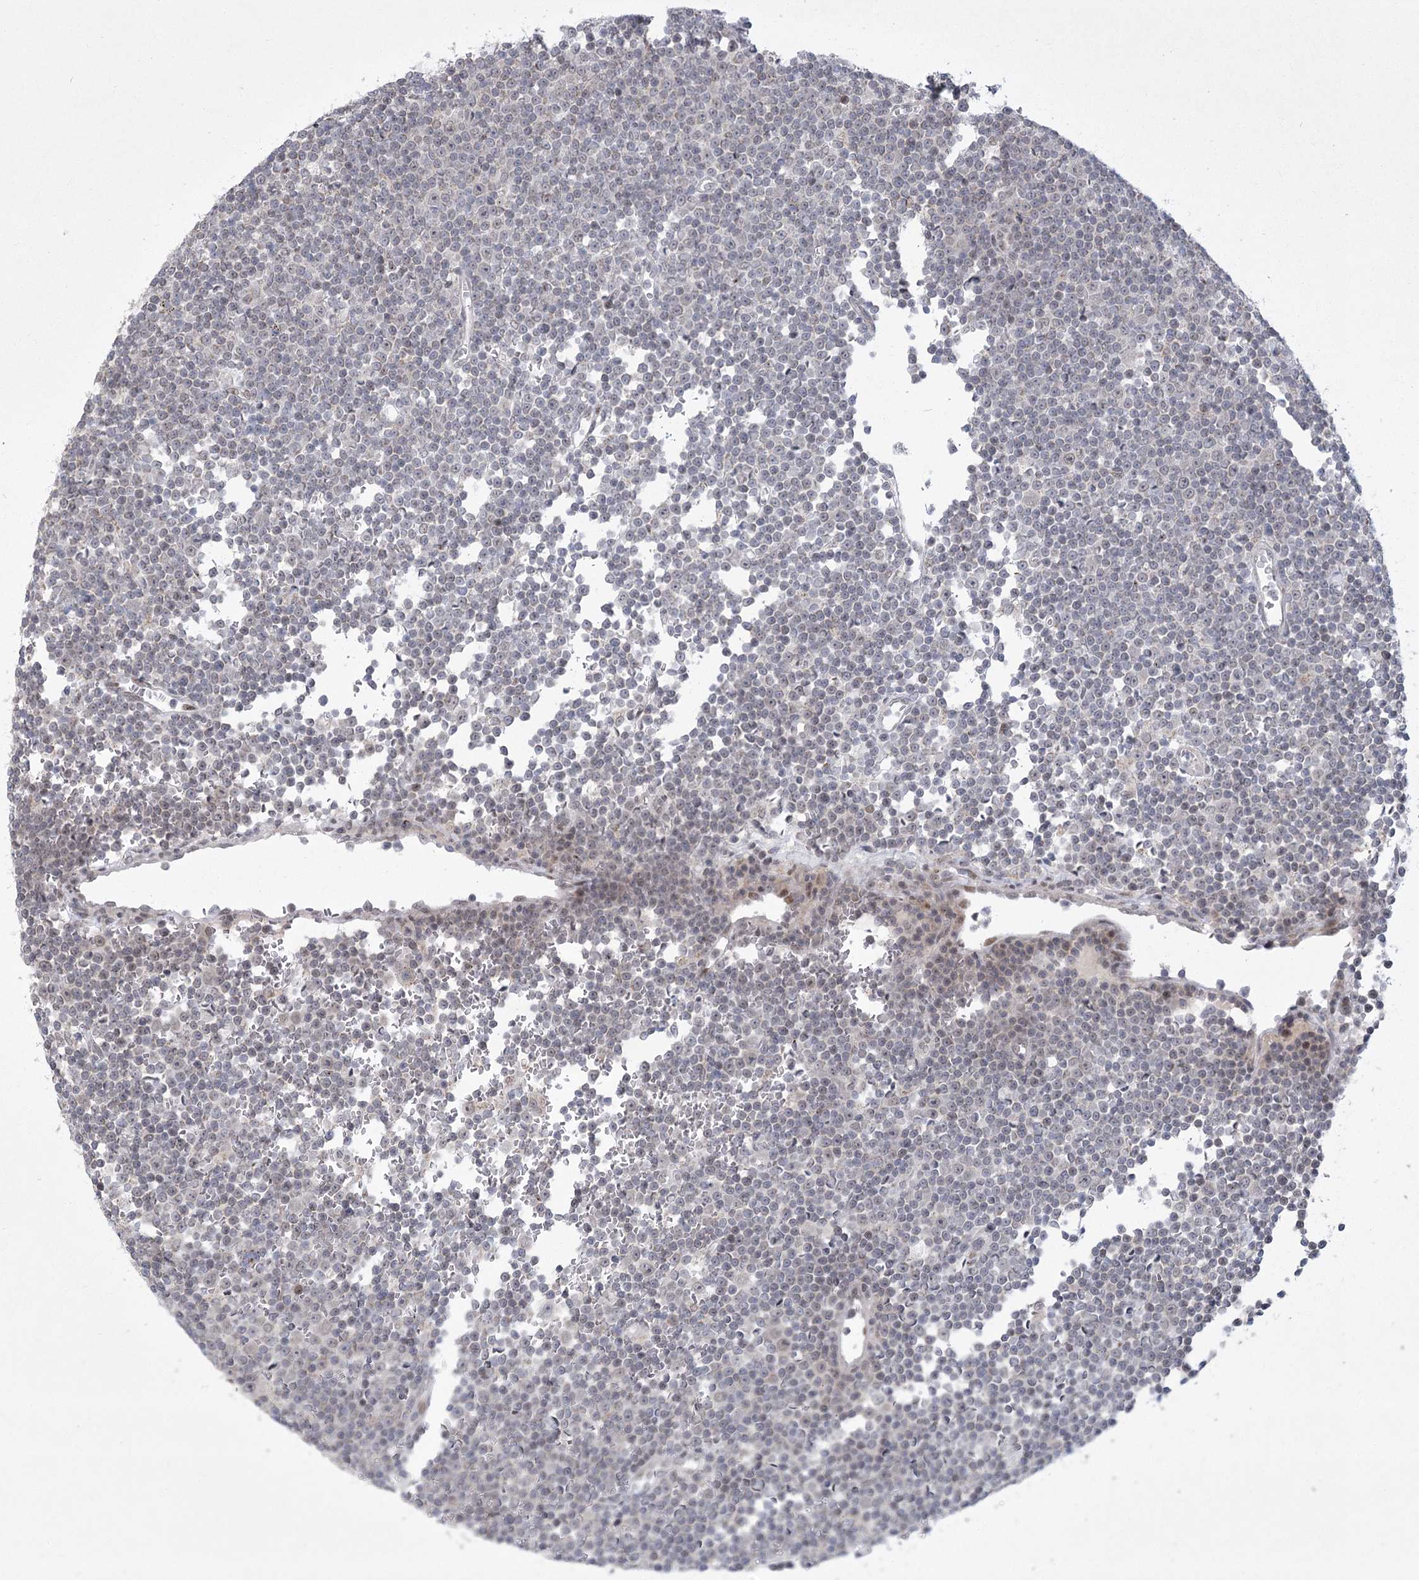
{"staining": {"intensity": "negative", "quantity": "none", "location": "none"}, "tissue": "lymphoma", "cell_type": "Tumor cells", "image_type": "cancer", "snomed": [{"axis": "morphology", "description": "Malignant lymphoma, non-Hodgkin's type, Low grade"}, {"axis": "topography", "description": "Lymph node"}], "caption": "A micrograph of lymphoma stained for a protein reveals no brown staining in tumor cells.", "gene": "CIB4", "patient": {"sex": "female", "age": 67}}